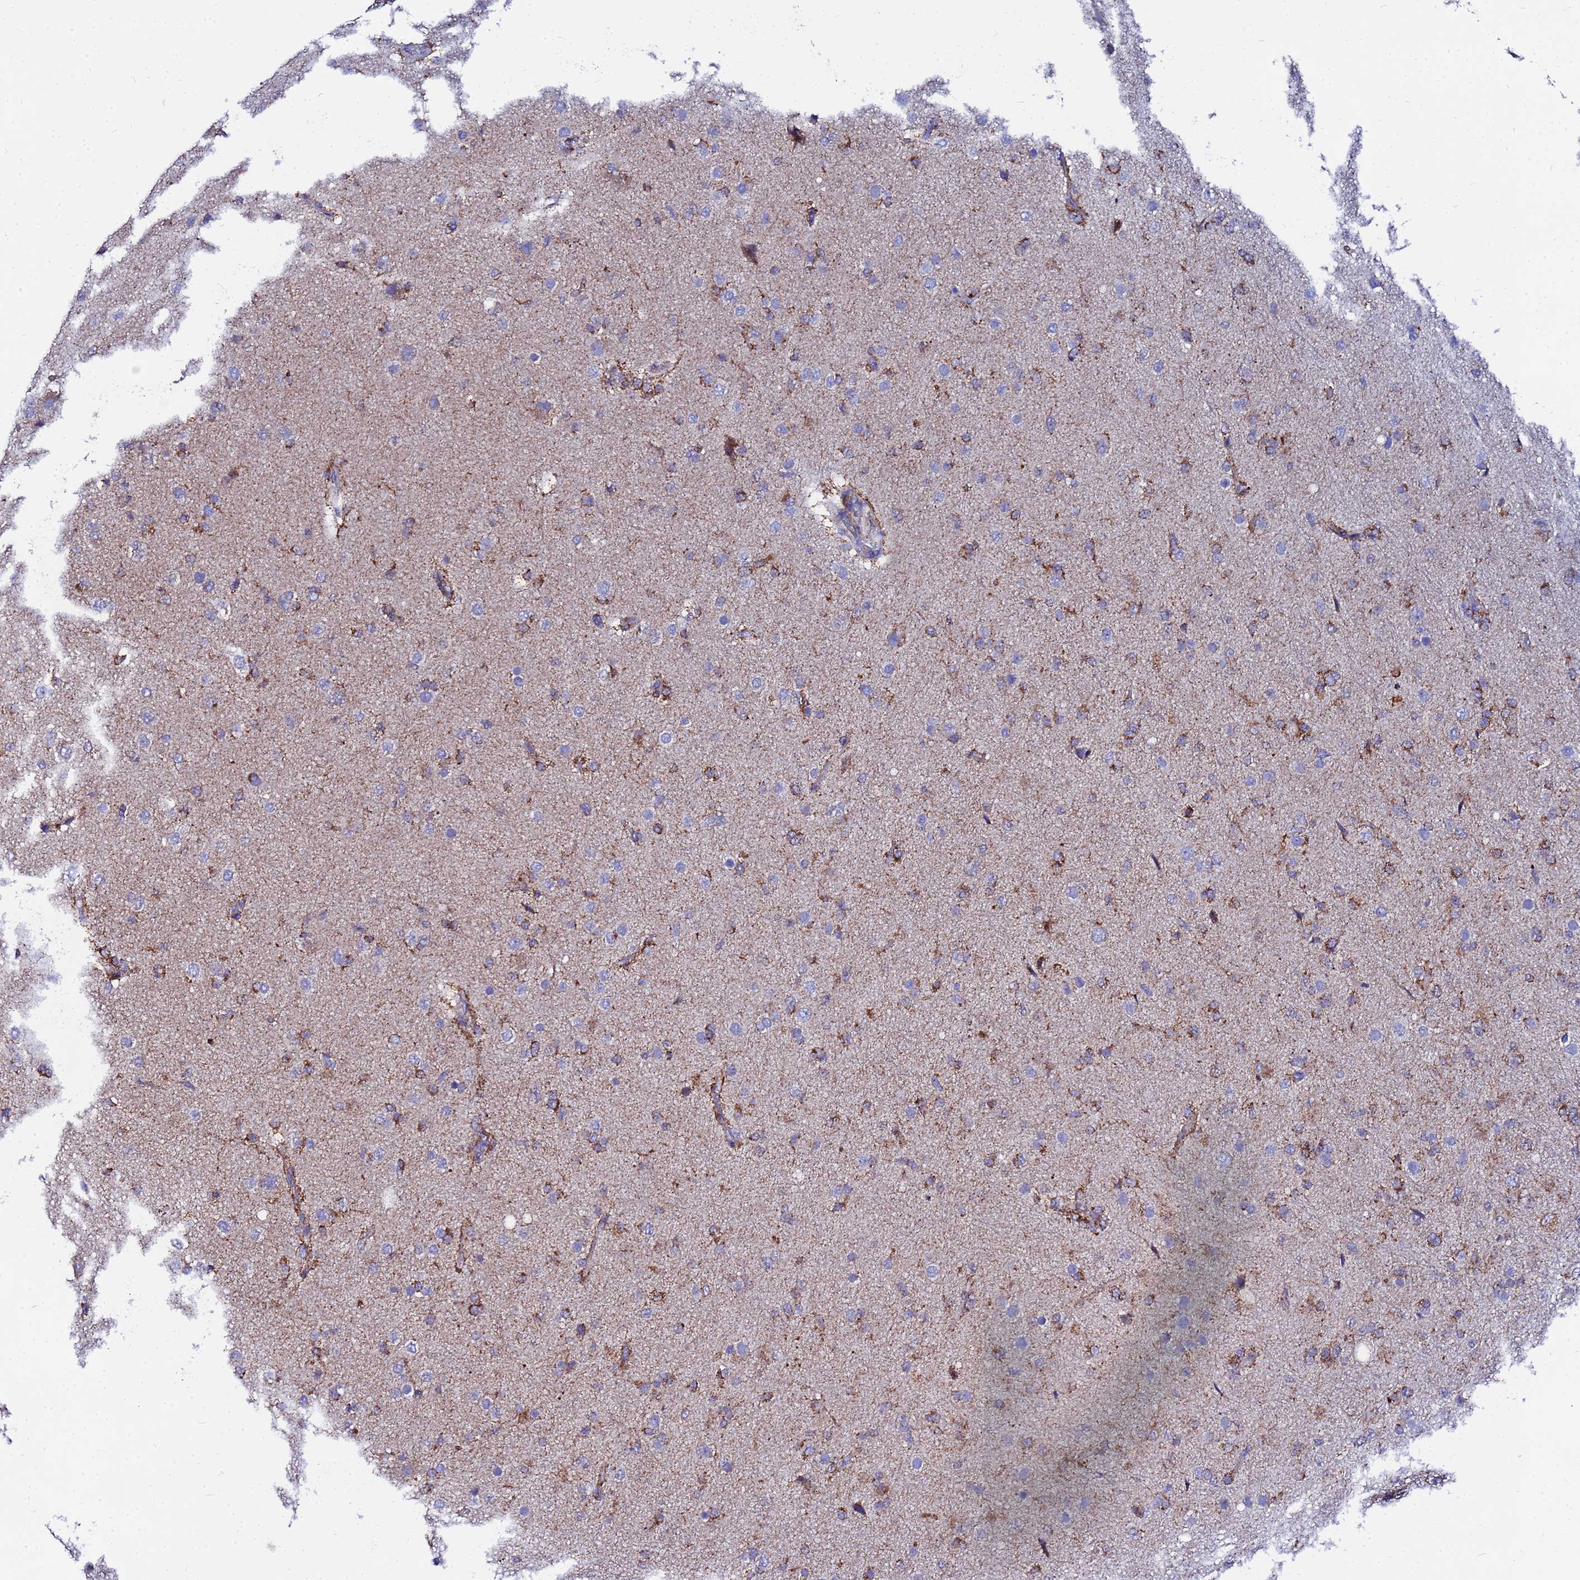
{"staining": {"intensity": "moderate", "quantity": "25%-75%", "location": "cytoplasmic/membranous"}, "tissue": "glioma", "cell_type": "Tumor cells", "image_type": "cancer", "snomed": [{"axis": "morphology", "description": "Glioma, malignant, Low grade"}, {"axis": "topography", "description": "Brain"}], "caption": "Malignant low-grade glioma was stained to show a protein in brown. There is medium levels of moderate cytoplasmic/membranous staining in approximately 25%-75% of tumor cells.", "gene": "FAHD2A", "patient": {"sex": "male", "age": 65}}